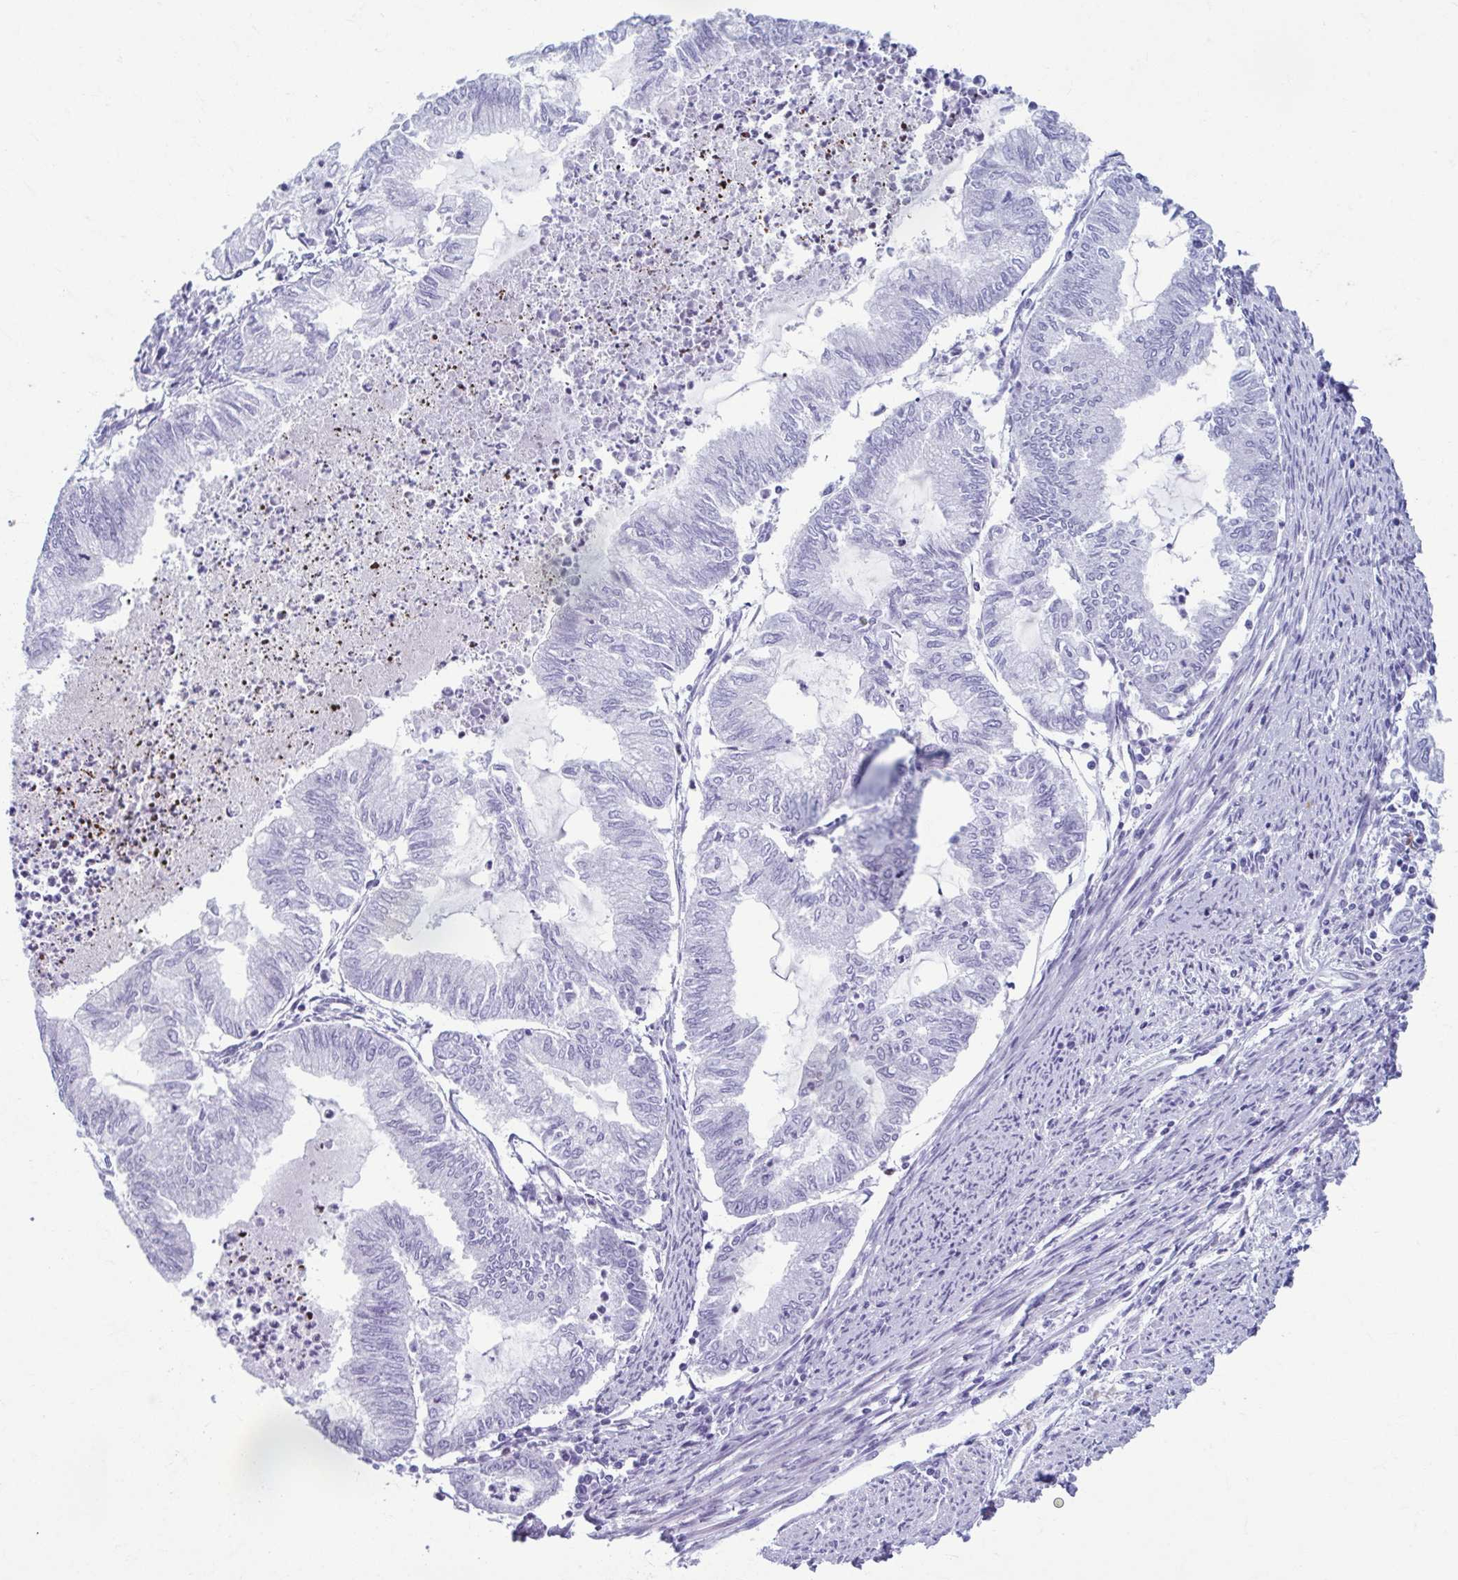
{"staining": {"intensity": "negative", "quantity": "none", "location": "none"}, "tissue": "endometrial cancer", "cell_type": "Tumor cells", "image_type": "cancer", "snomed": [{"axis": "morphology", "description": "Adenocarcinoma, NOS"}, {"axis": "topography", "description": "Endometrium"}], "caption": "This histopathology image is of endometrial cancer (adenocarcinoma) stained with immunohistochemistry to label a protein in brown with the nuclei are counter-stained blue. There is no staining in tumor cells.", "gene": "TCEAL3", "patient": {"sex": "female", "age": 79}}